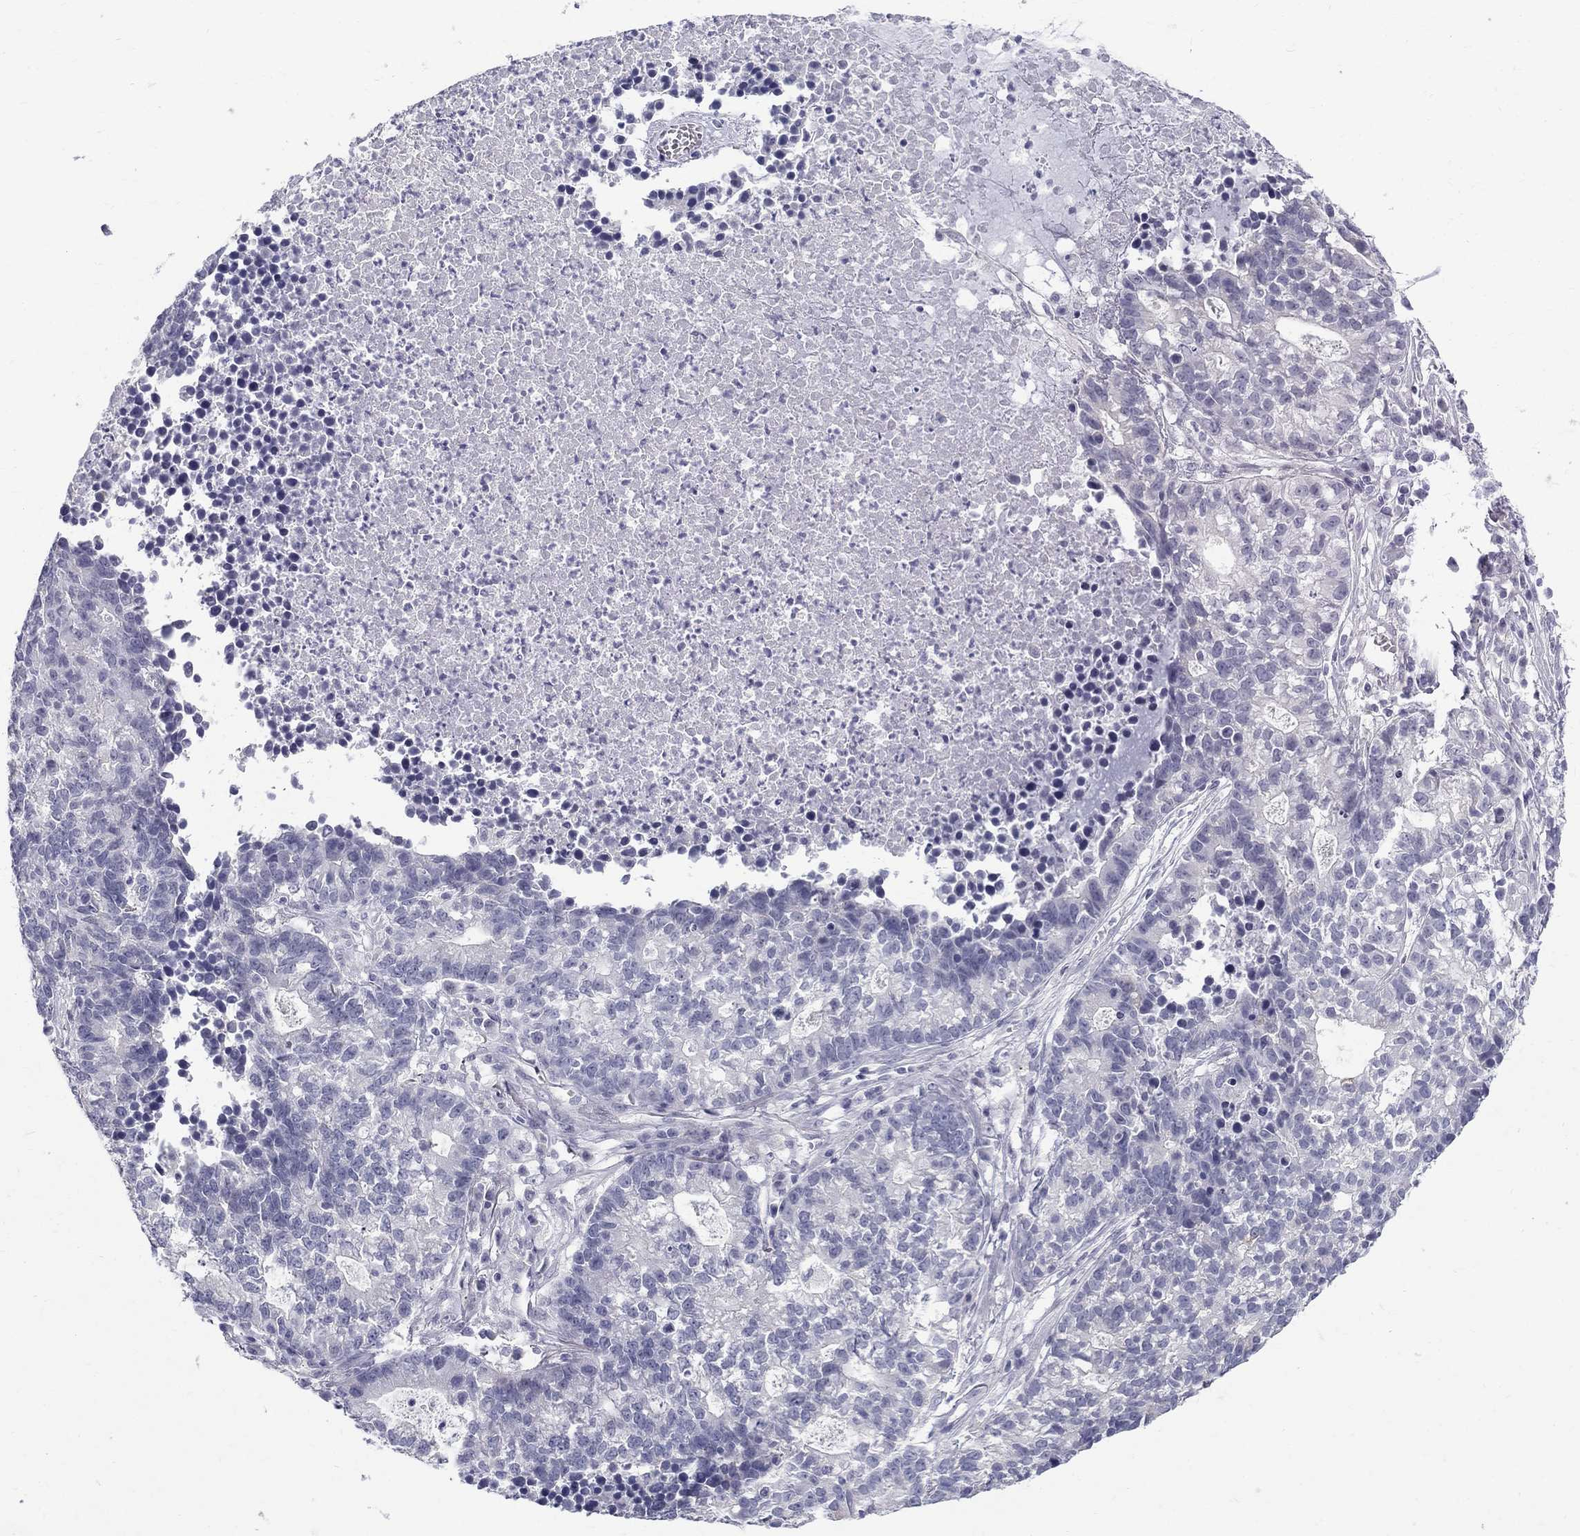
{"staining": {"intensity": "negative", "quantity": "none", "location": "none"}, "tissue": "lung cancer", "cell_type": "Tumor cells", "image_type": "cancer", "snomed": [{"axis": "morphology", "description": "Adenocarcinoma, NOS"}, {"axis": "topography", "description": "Lung"}], "caption": "Lung cancer (adenocarcinoma) was stained to show a protein in brown. There is no significant staining in tumor cells.", "gene": "MAGEB6", "patient": {"sex": "male", "age": 57}}